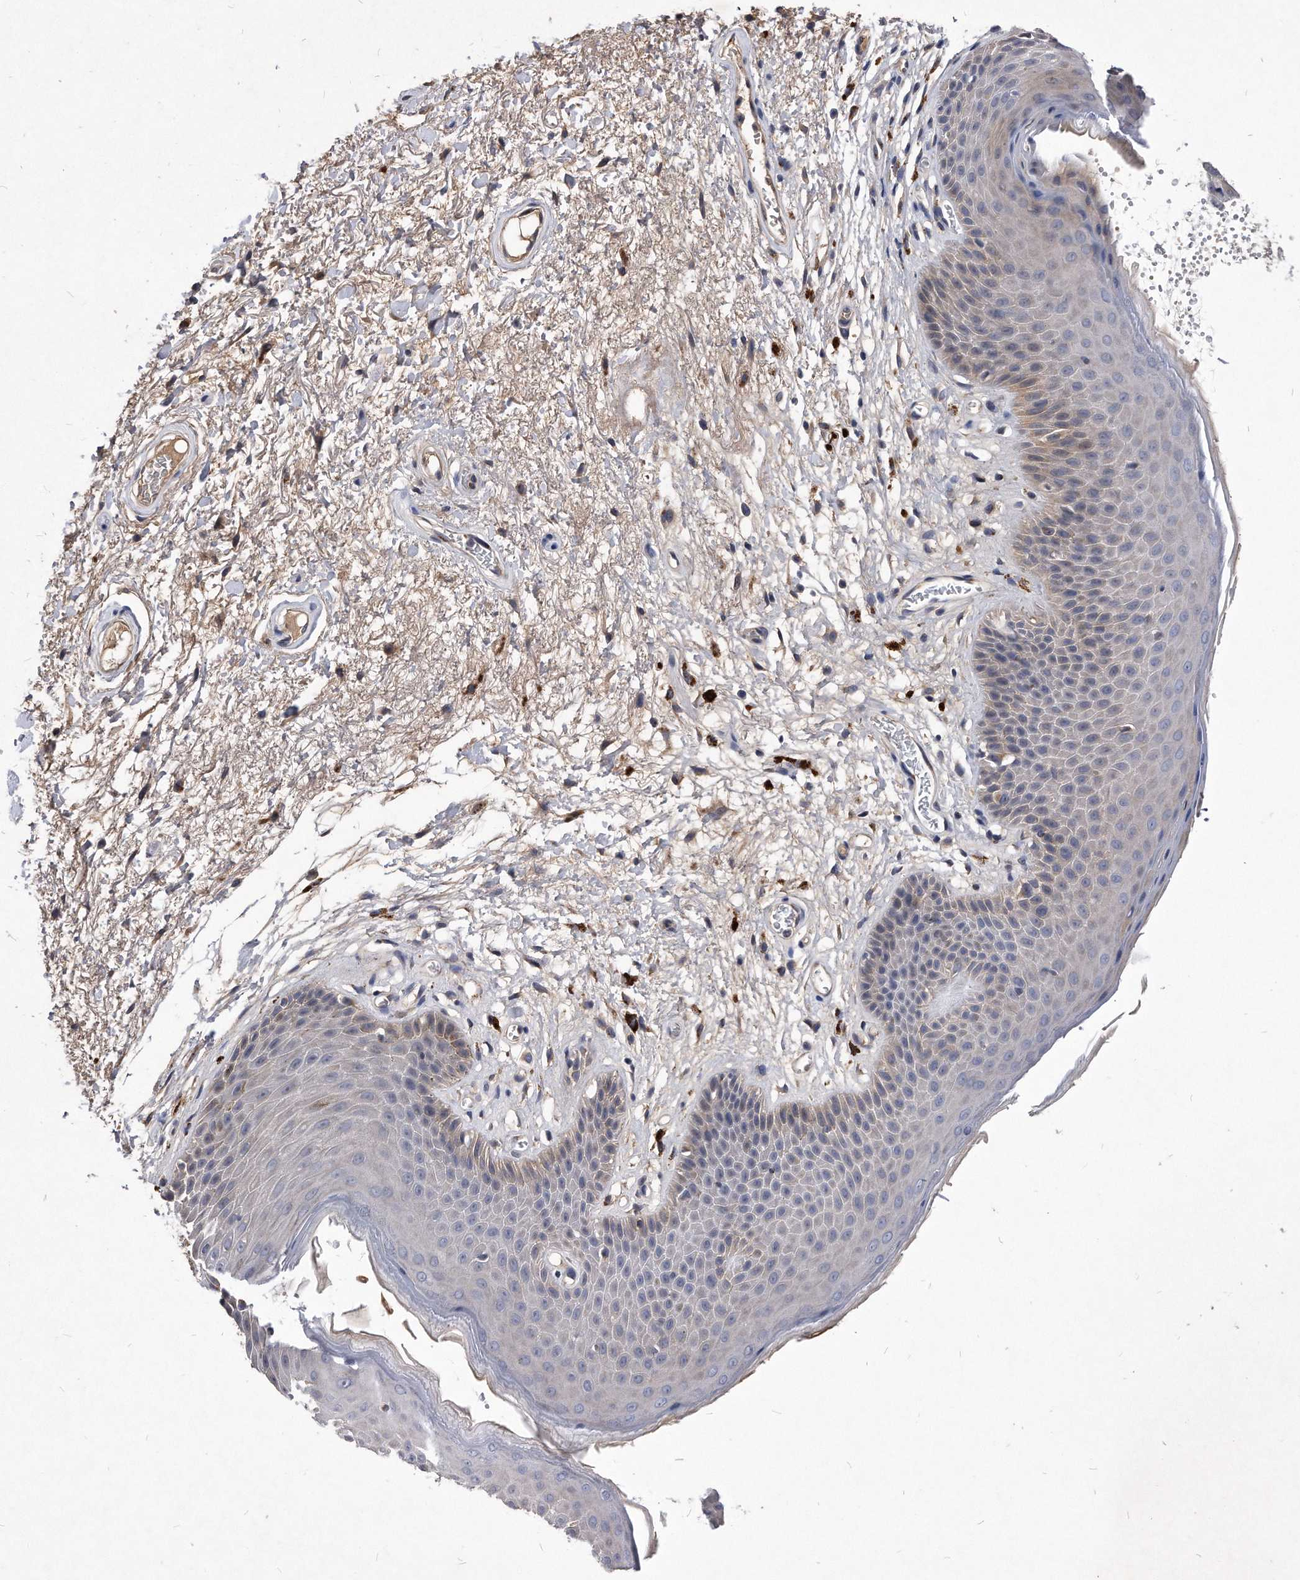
{"staining": {"intensity": "weak", "quantity": "<25%", "location": "cytoplasmic/membranous"}, "tissue": "skin", "cell_type": "Epidermal cells", "image_type": "normal", "snomed": [{"axis": "morphology", "description": "Normal tissue, NOS"}, {"axis": "topography", "description": "Anal"}], "caption": "Immunohistochemistry histopathology image of benign human skin stained for a protein (brown), which demonstrates no positivity in epidermal cells. (Immunohistochemistry, brightfield microscopy, high magnification).", "gene": "MGAT4A", "patient": {"sex": "male", "age": 74}}